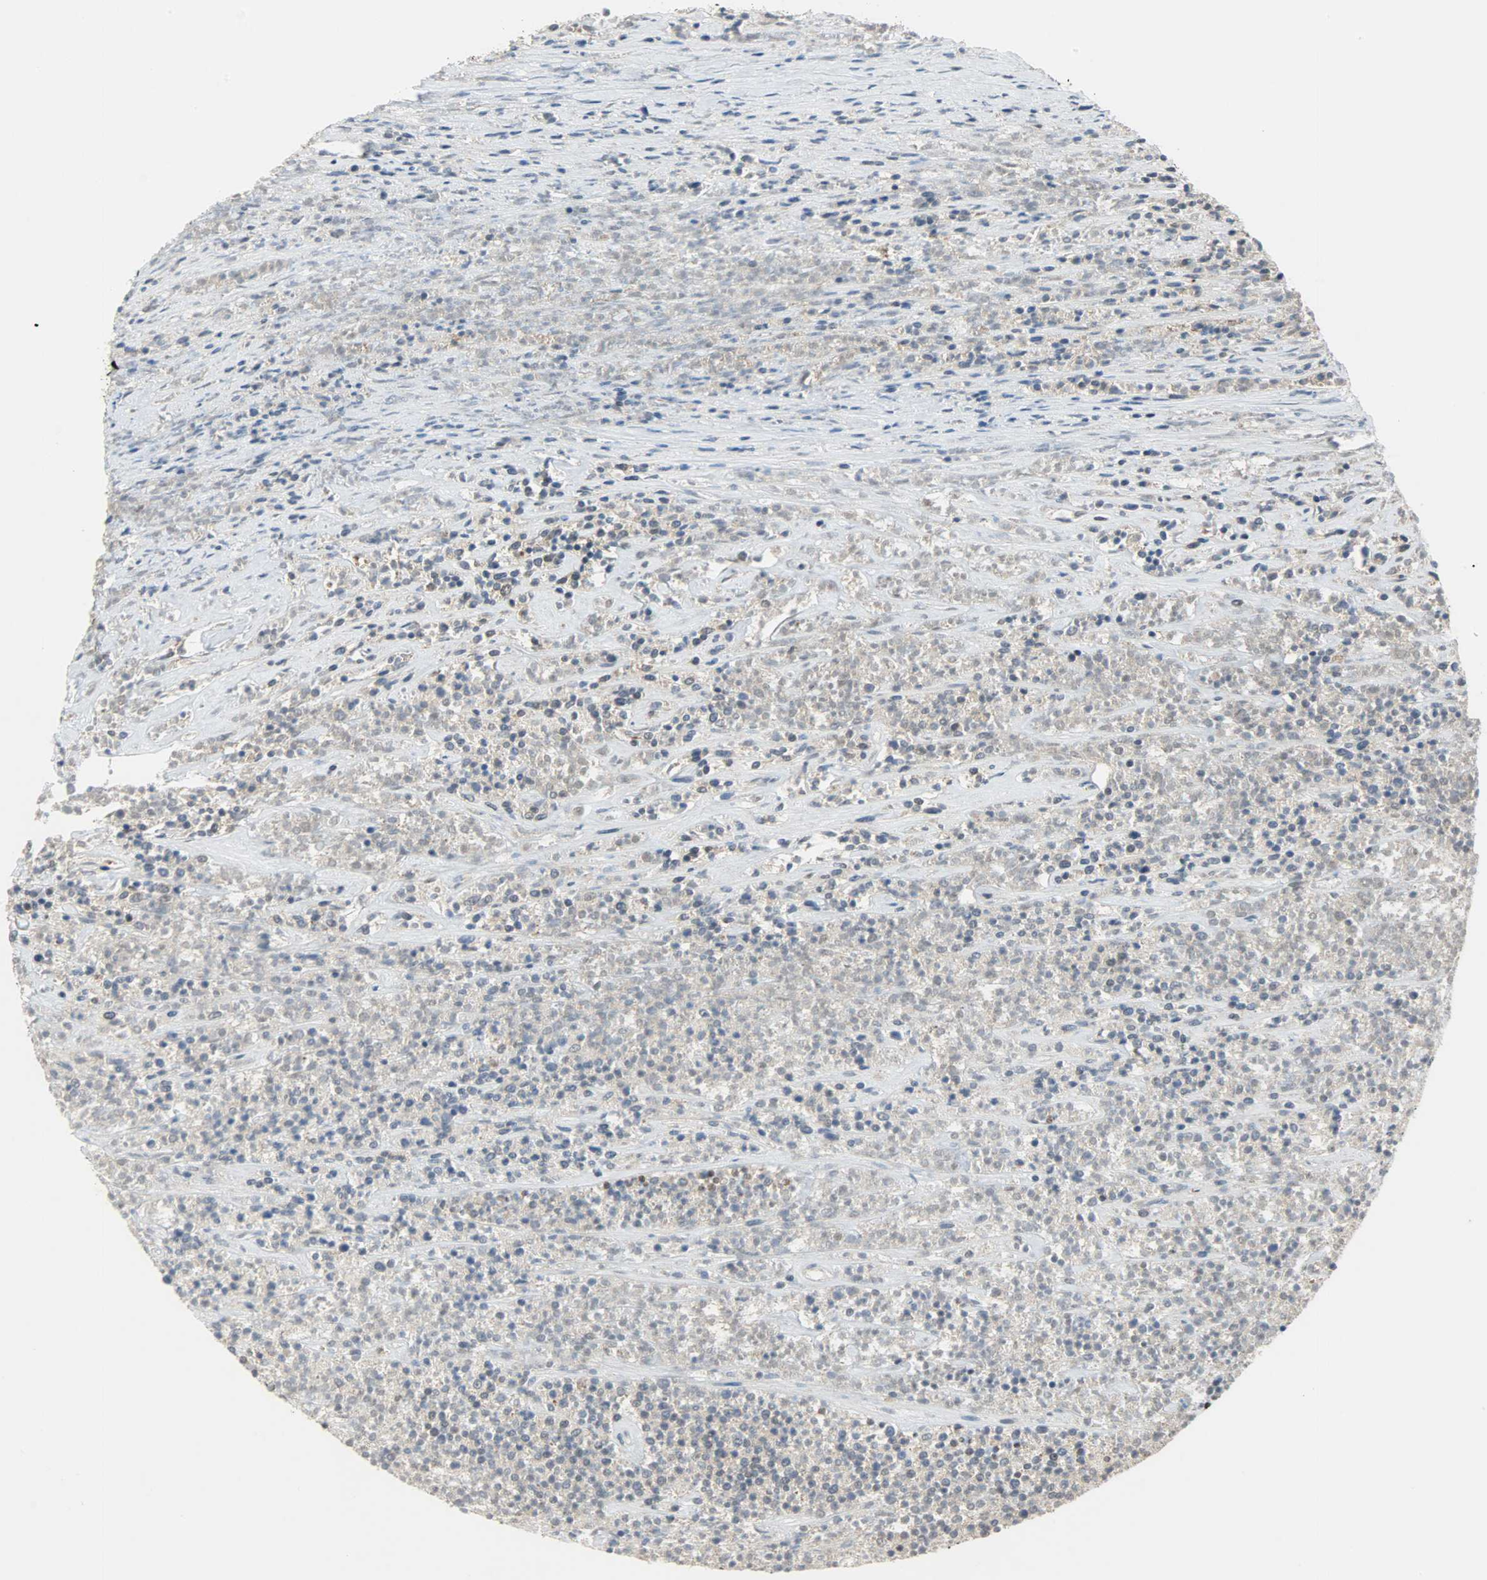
{"staining": {"intensity": "weak", "quantity": "25%-75%", "location": "cytoplasmic/membranous"}, "tissue": "lymphoma", "cell_type": "Tumor cells", "image_type": "cancer", "snomed": [{"axis": "morphology", "description": "Malignant lymphoma, non-Hodgkin's type, High grade"}, {"axis": "topography", "description": "Lymph node"}], "caption": "There is low levels of weak cytoplasmic/membranous staining in tumor cells of lymphoma, as demonstrated by immunohistochemical staining (brown color).", "gene": "SSB", "patient": {"sex": "female", "age": 73}}